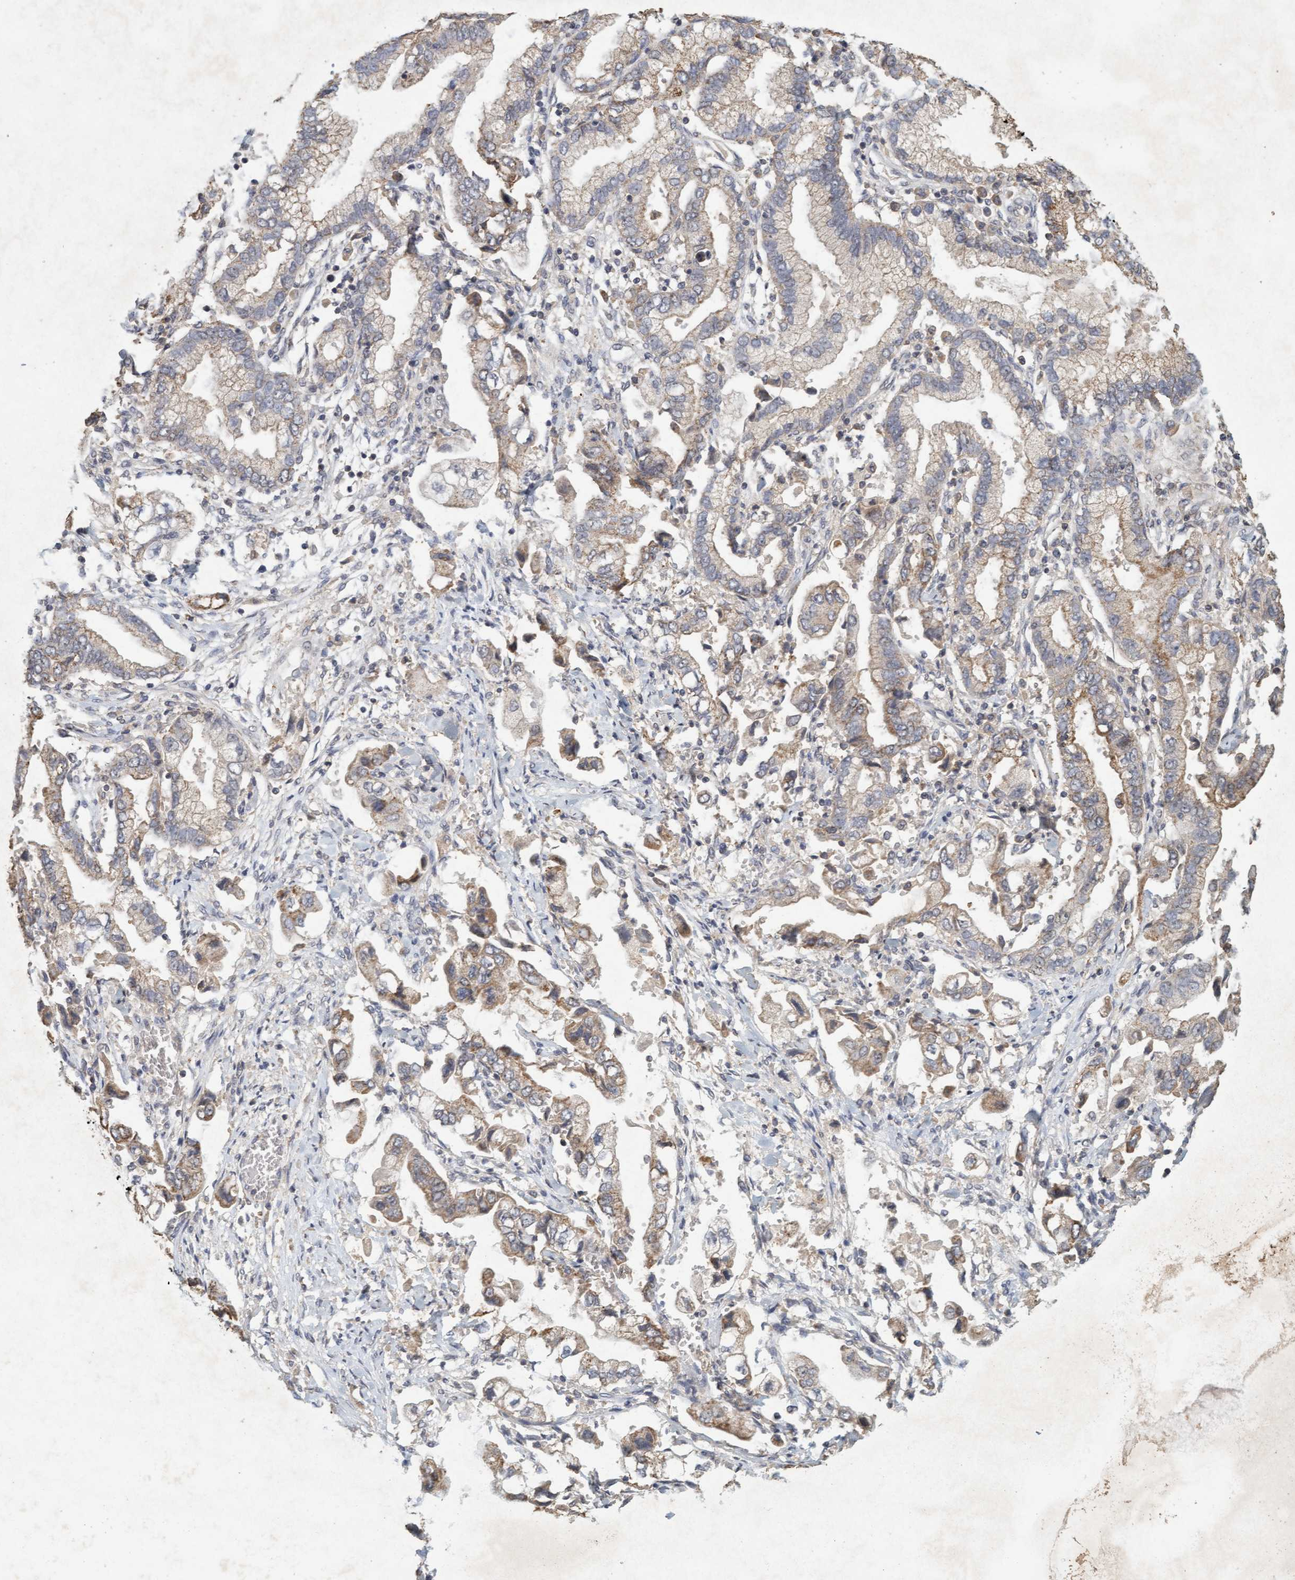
{"staining": {"intensity": "weak", "quantity": ">75%", "location": "cytoplasmic/membranous"}, "tissue": "stomach cancer", "cell_type": "Tumor cells", "image_type": "cancer", "snomed": [{"axis": "morphology", "description": "Normal tissue, NOS"}, {"axis": "morphology", "description": "Adenocarcinoma, NOS"}, {"axis": "topography", "description": "Stomach"}], "caption": "This is an image of IHC staining of stomach adenocarcinoma, which shows weak positivity in the cytoplasmic/membranous of tumor cells.", "gene": "VSIG8", "patient": {"sex": "male", "age": 62}}